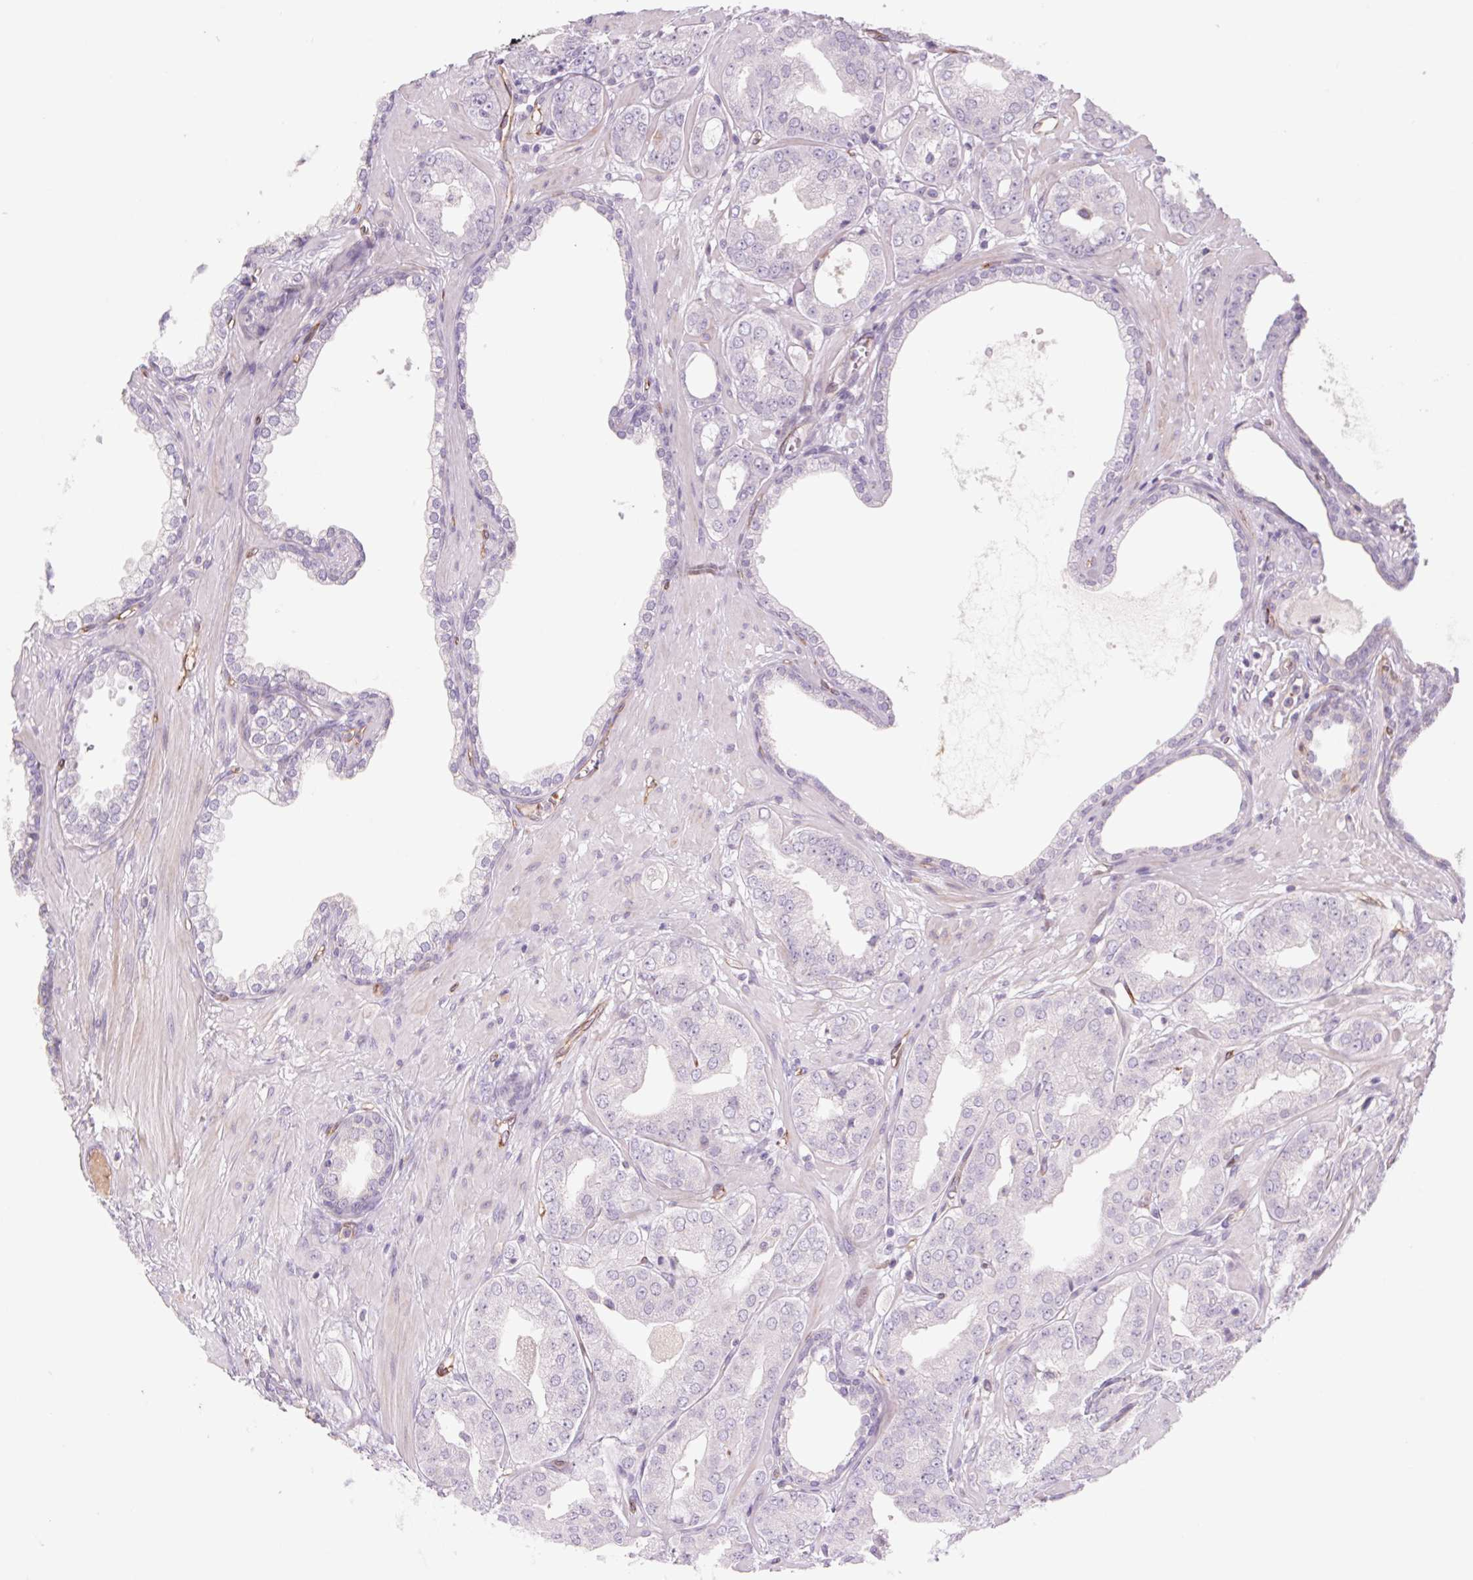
{"staining": {"intensity": "negative", "quantity": "none", "location": "none"}, "tissue": "prostate cancer", "cell_type": "Tumor cells", "image_type": "cancer", "snomed": [{"axis": "morphology", "description": "Adenocarcinoma, Low grade"}, {"axis": "topography", "description": "Prostate"}], "caption": "Tumor cells show no significant positivity in prostate cancer.", "gene": "MS4A13", "patient": {"sex": "male", "age": 60}}